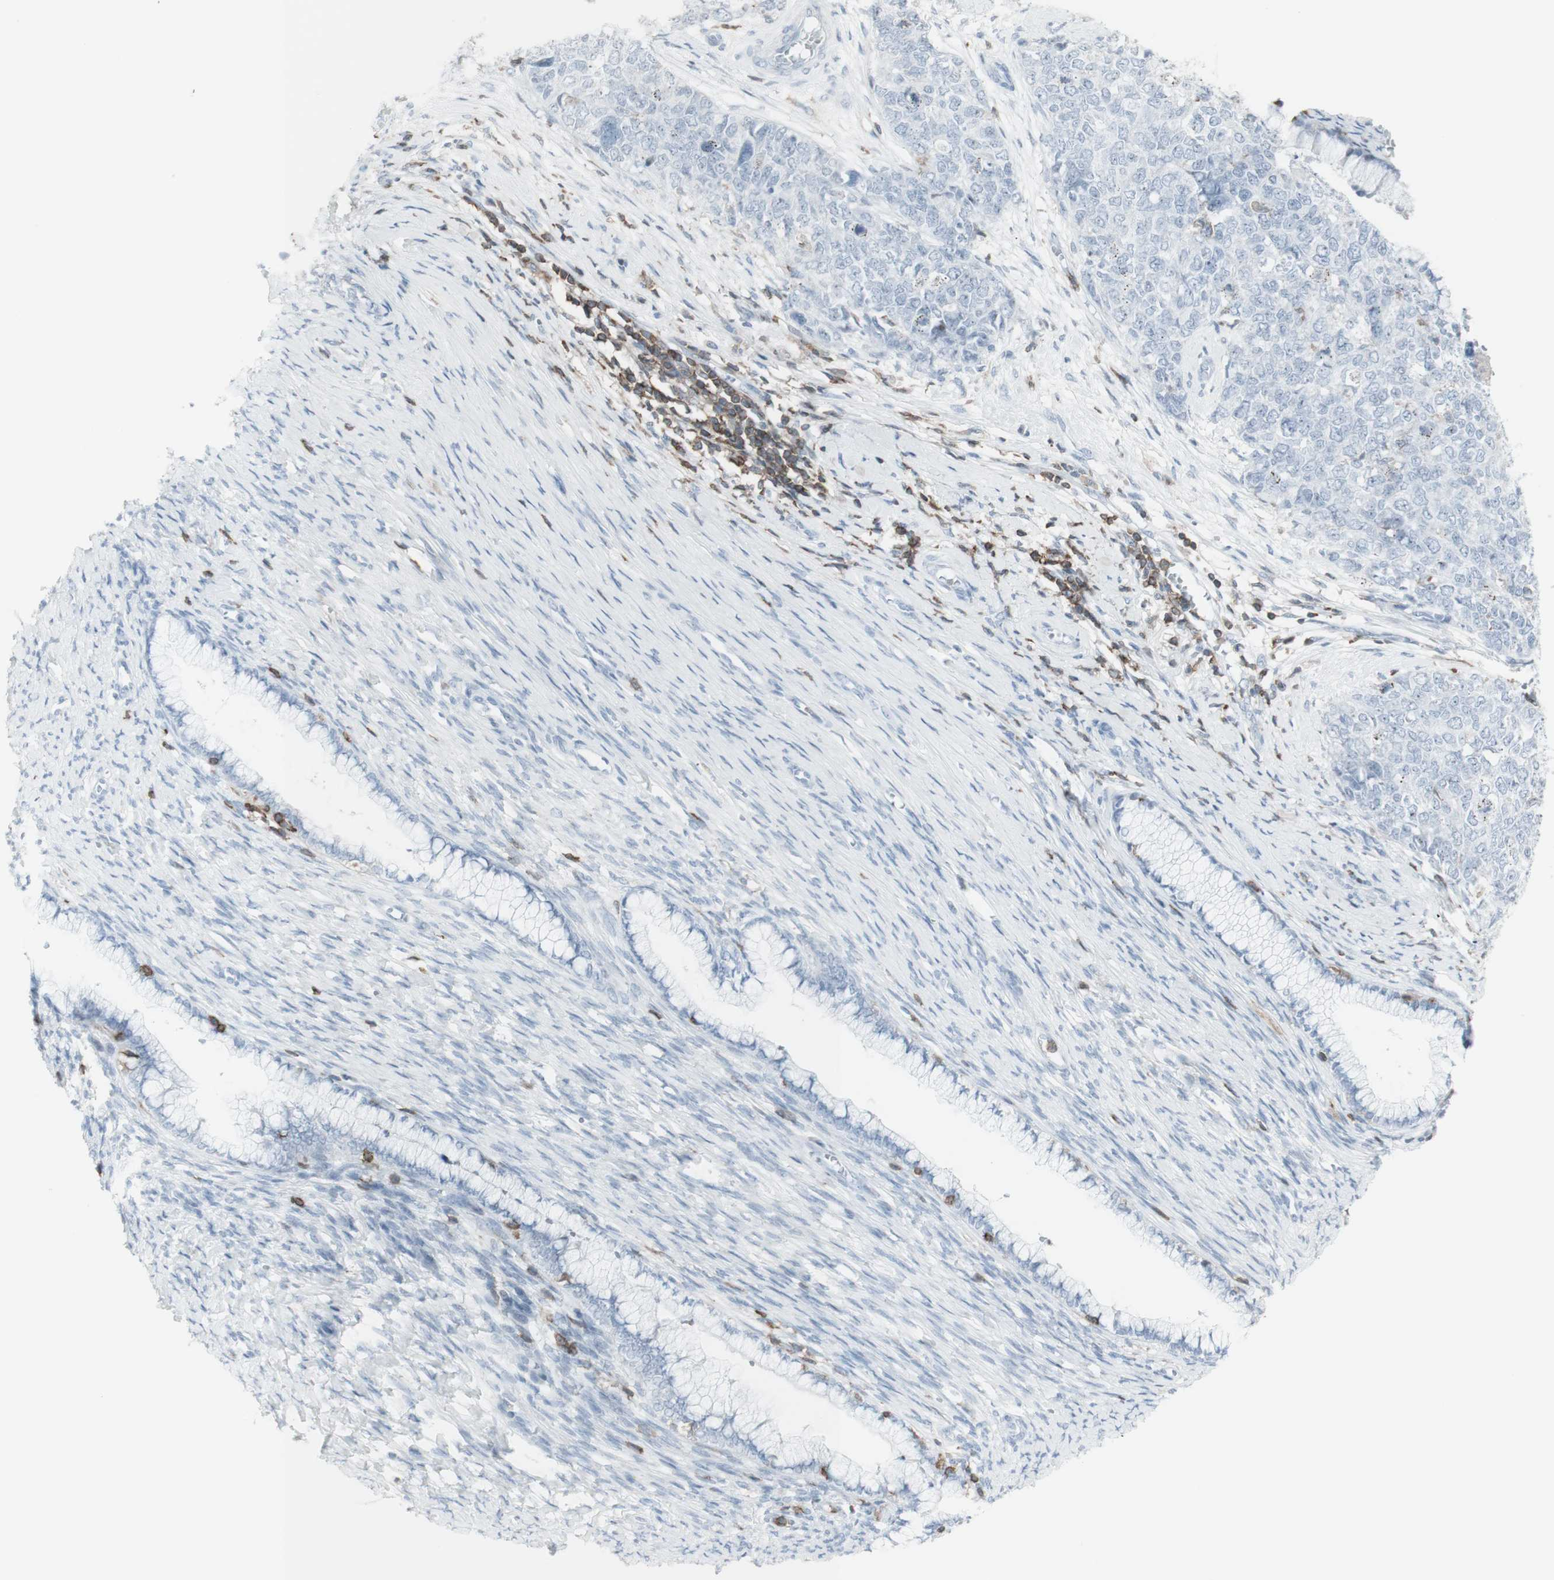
{"staining": {"intensity": "negative", "quantity": "none", "location": "none"}, "tissue": "cervical cancer", "cell_type": "Tumor cells", "image_type": "cancer", "snomed": [{"axis": "morphology", "description": "Squamous cell carcinoma, NOS"}, {"axis": "topography", "description": "Cervix"}], "caption": "Protein analysis of squamous cell carcinoma (cervical) shows no significant positivity in tumor cells.", "gene": "NRG1", "patient": {"sex": "female", "age": 63}}